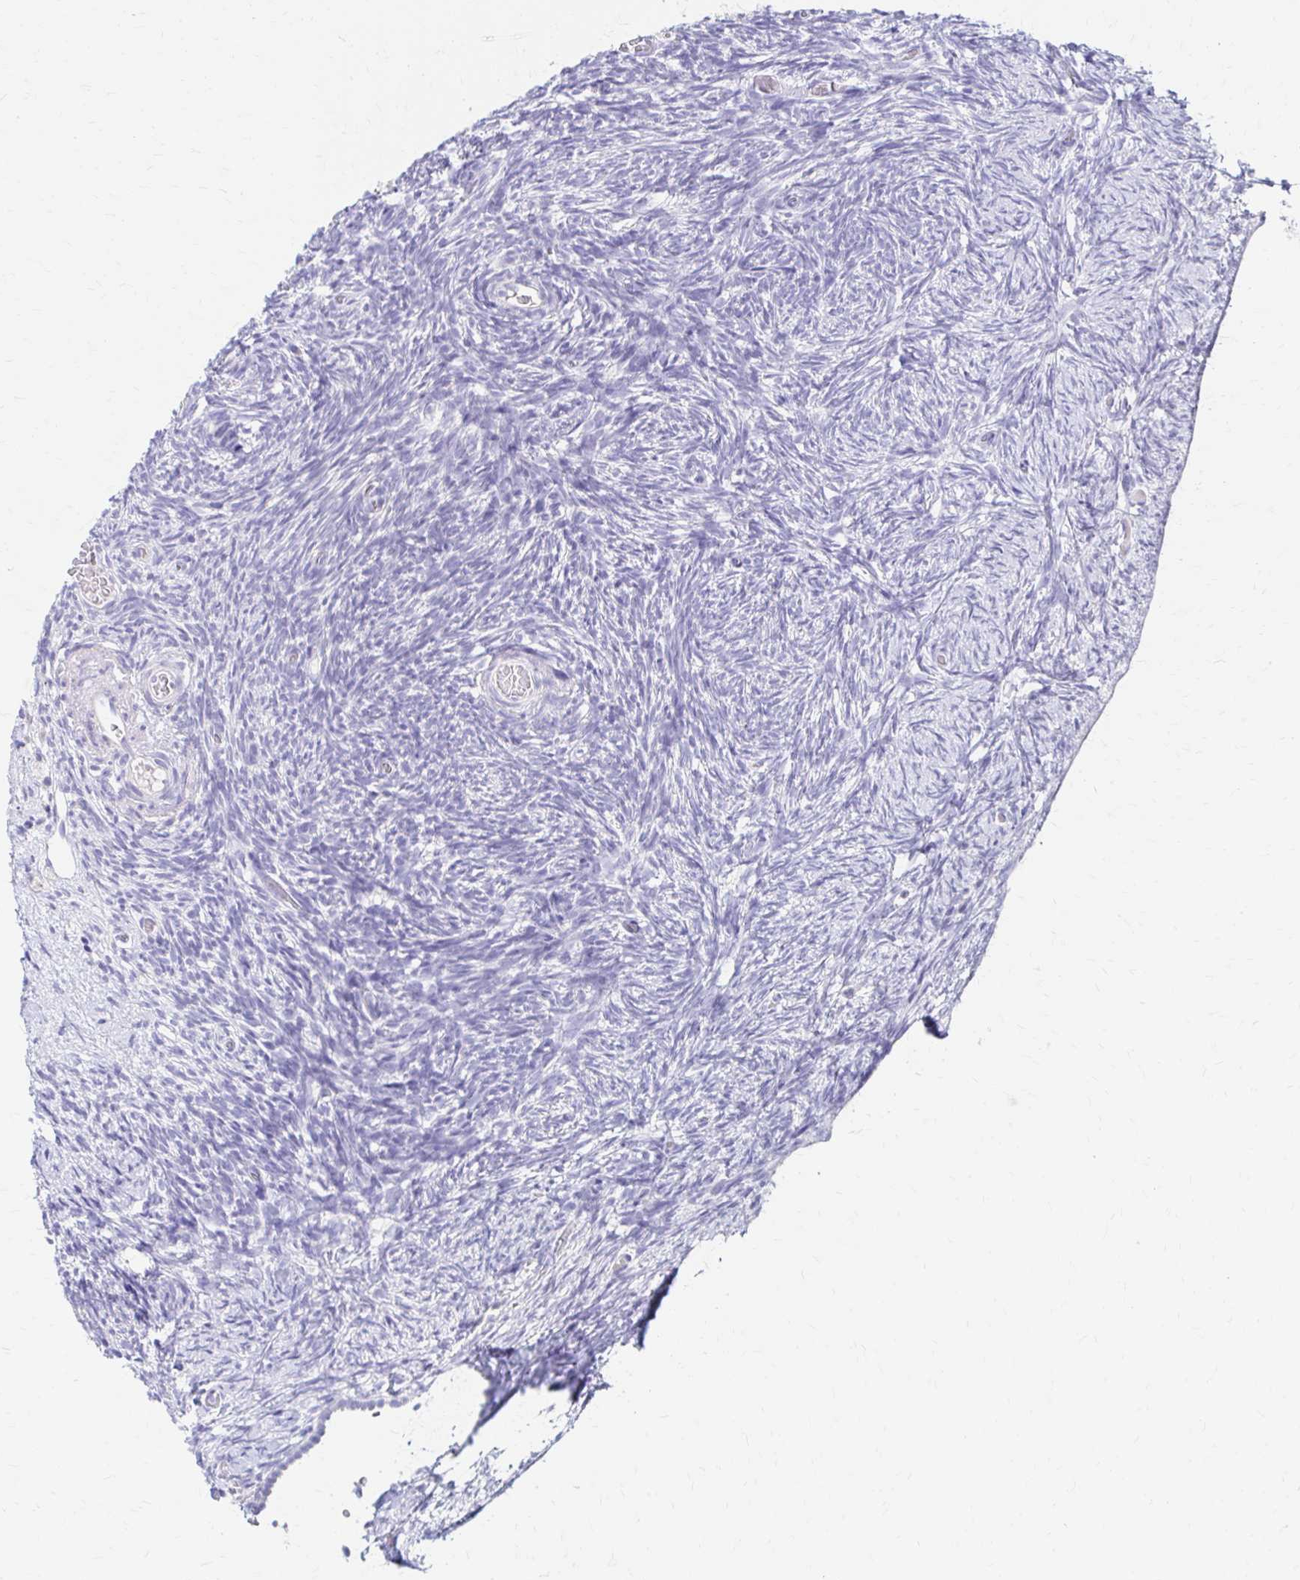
{"staining": {"intensity": "negative", "quantity": "none", "location": "none"}, "tissue": "ovary", "cell_type": "Follicle cells", "image_type": "normal", "snomed": [{"axis": "morphology", "description": "Normal tissue, NOS"}, {"axis": "topography", "description": "Ovary"}], "caption": "A high-resolution micrograph shows IHC staining of benign ovary, which exhibits no significant positivity in follicle cells.", "gene": "AZGP1", "patient": {"sex": "female", "age": 39}}